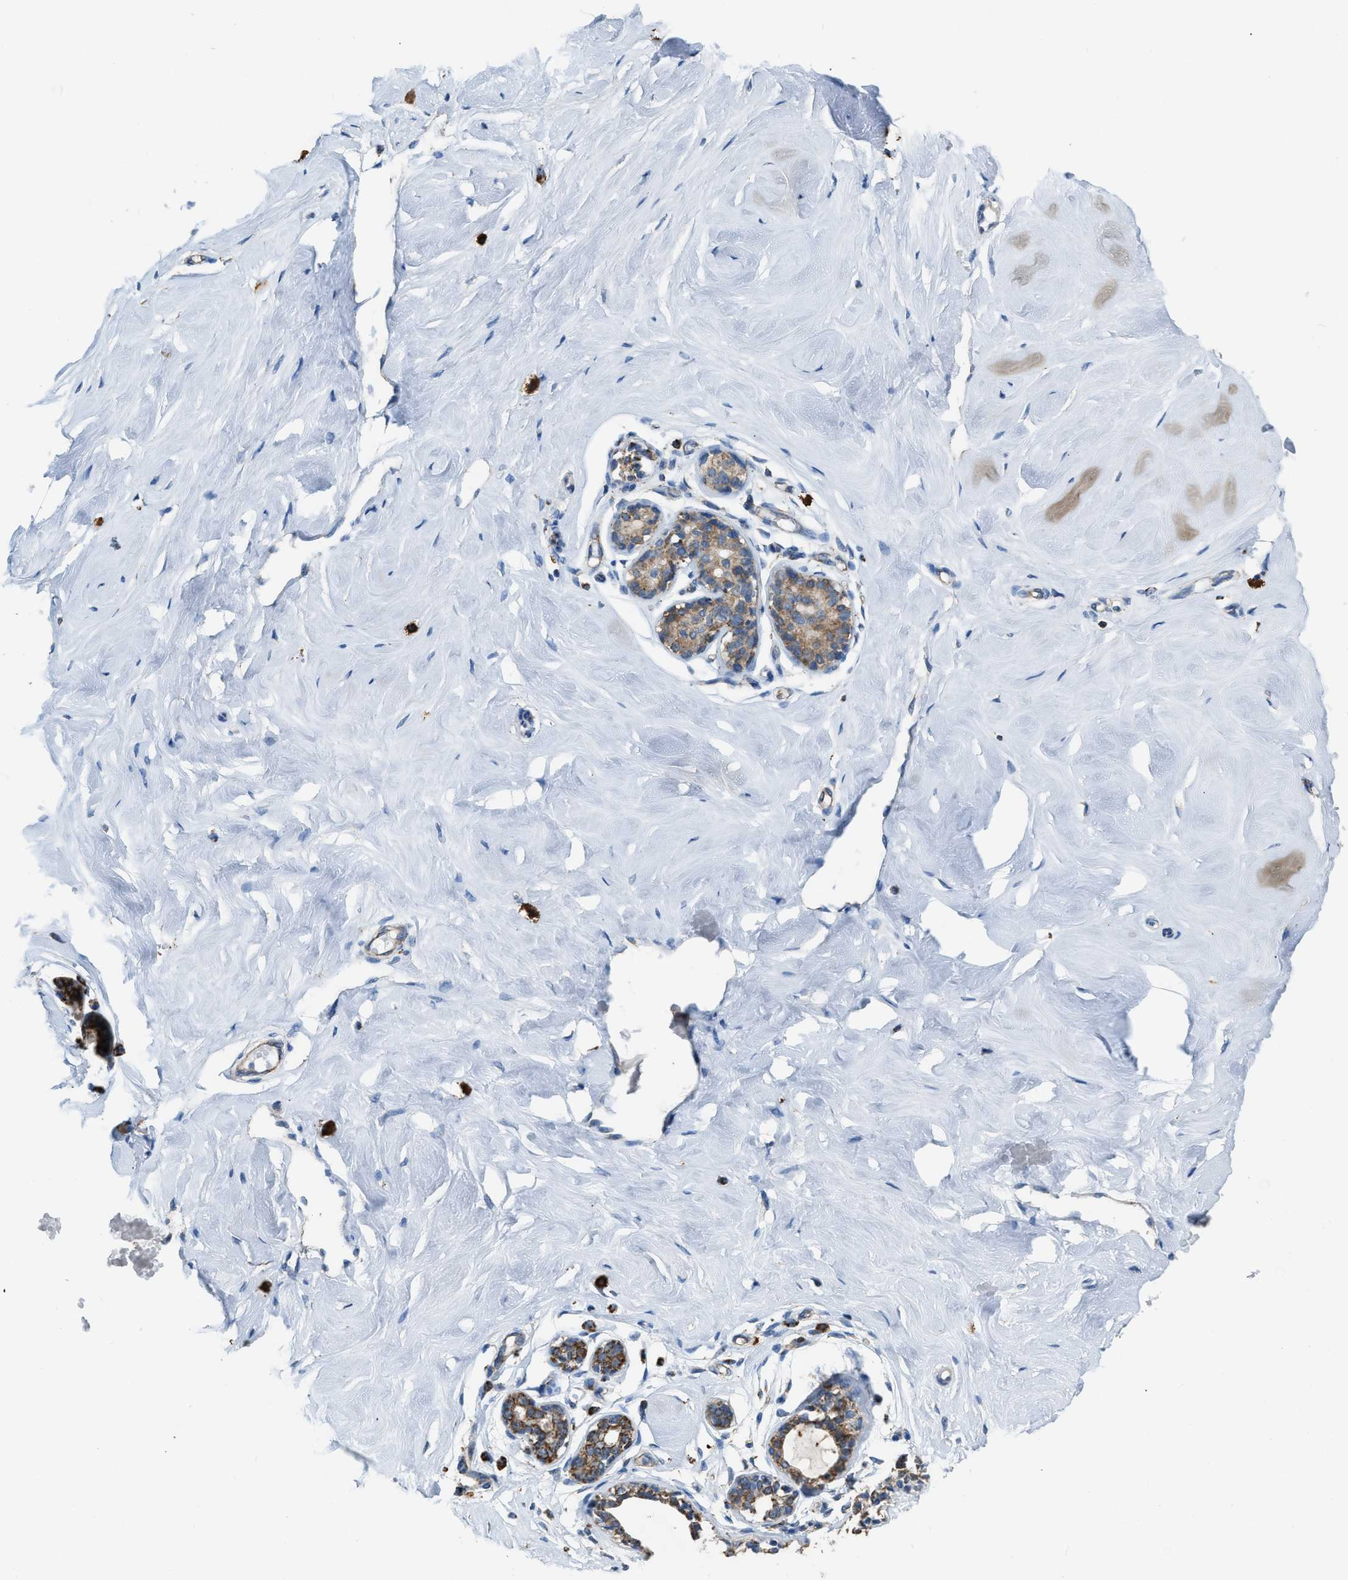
{"staining": {"intensity": "moderate", "quantity": ">75%", "location": "cytoplasmic/membranous"}, "tissue": "breast", "cell_type": "Glandular cells", "image_type": "normal", "snomed": [{"axis": "morphology", "description": "Normal tissue, NOS"}, {"axis": "topography", "description": "Breast"}], "caption": "Protein staining reveals moderate cytoplasmic/membranous expression in about >75% of glandular cells in unremarkable breast. The protein of interest is shown in brown color, while the nuclei are stained blue.", "gene": "ETFB", "patient": {"sex": "female", "age": 23}}